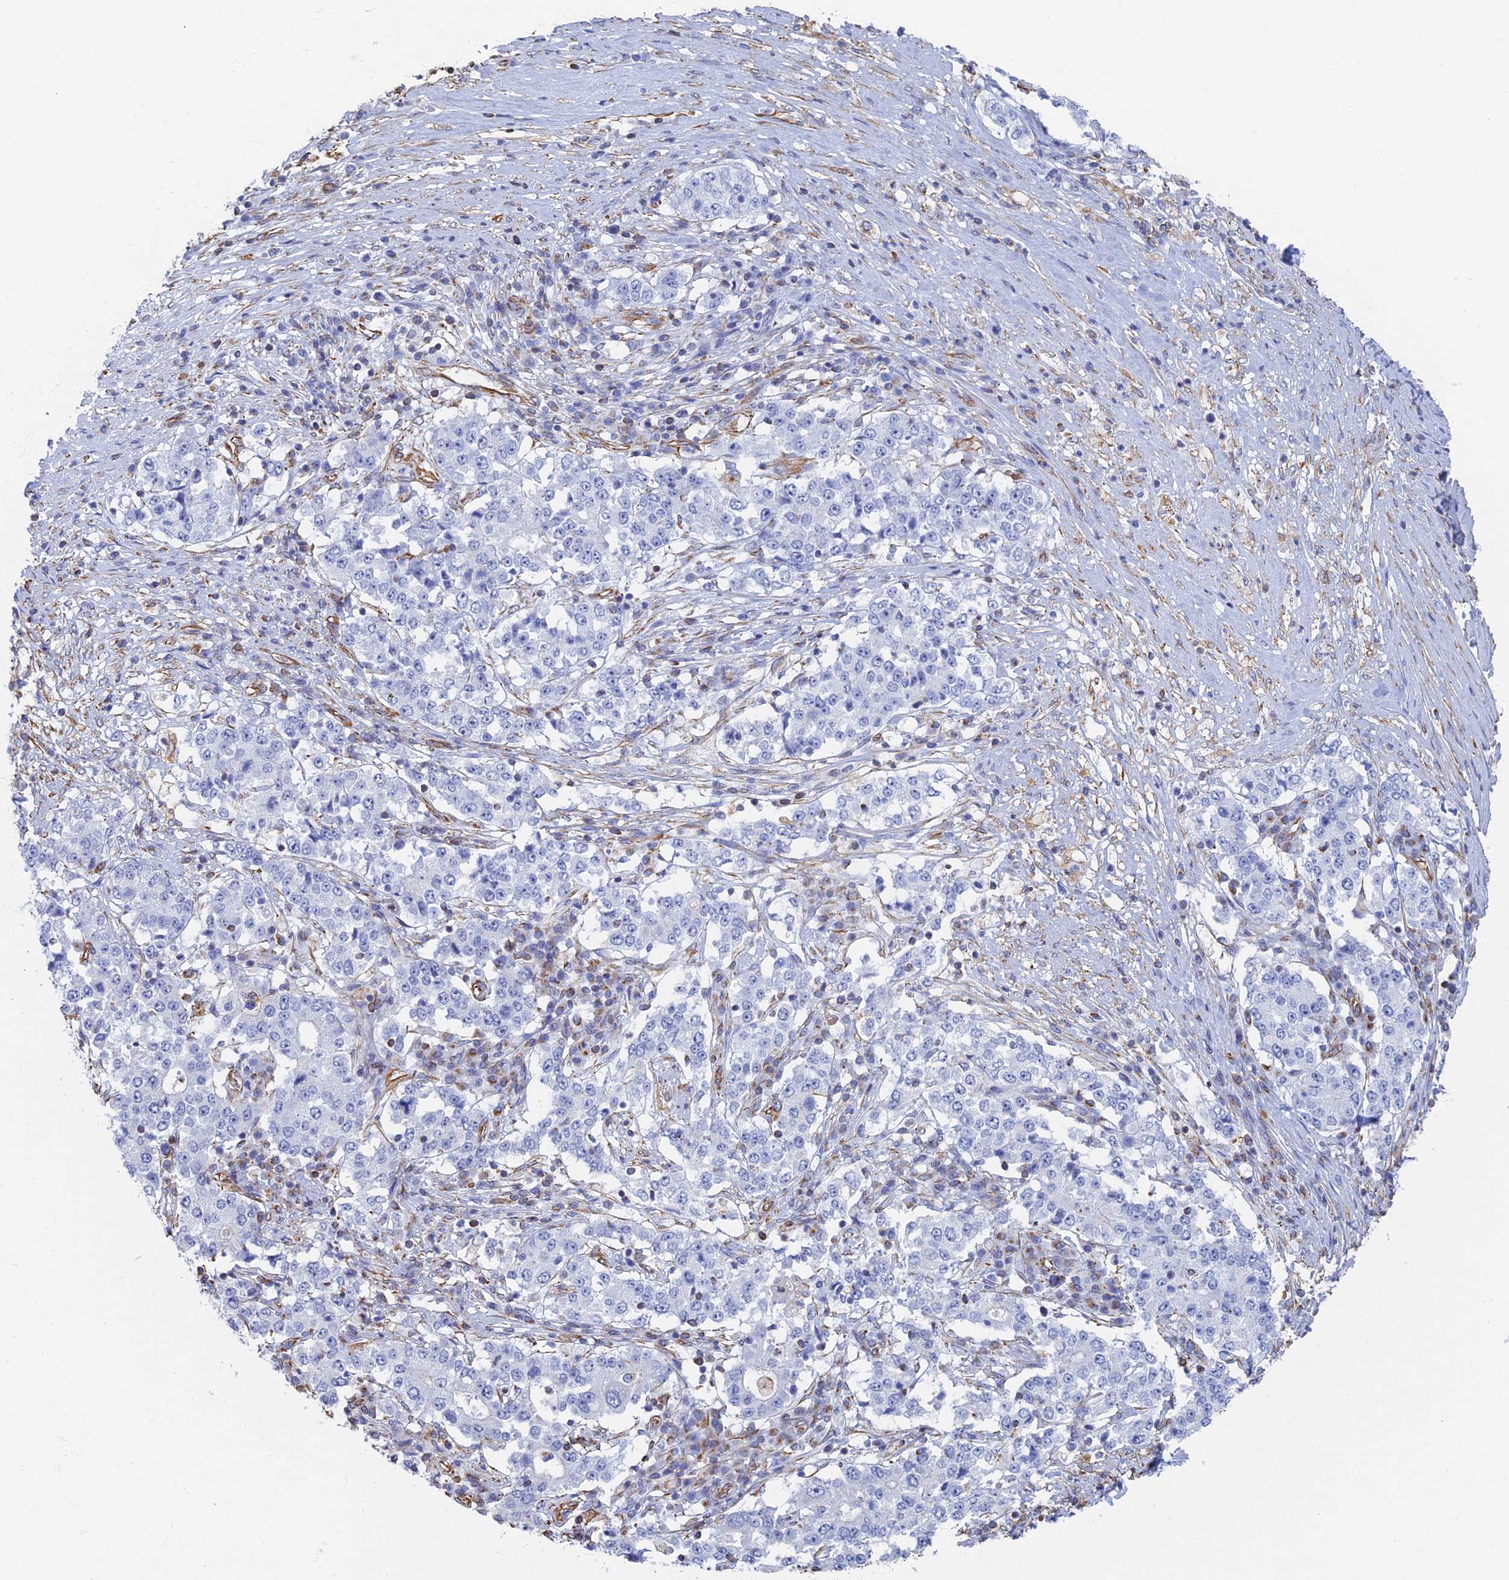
{"staining": {"intensity": "negative", "quantity": "none", "location": "none"}, "tissue": "stomach cancer", "cell_type": "Tumor cells", "image_type": "cancer", "snomed": [{"axis": "morphology", "description": "Adenocarcinoma, NOS"}, {"axis": "topography", "description": "Stomach"}], "caption": "A high-resolution histopathology image shows immunohistochemistry staining of adenocarcinoma (stomach), which reveals no significant expression in tumor cells.", "gene": "RMC1", "patient": {"sex": "male", "age": 59}}